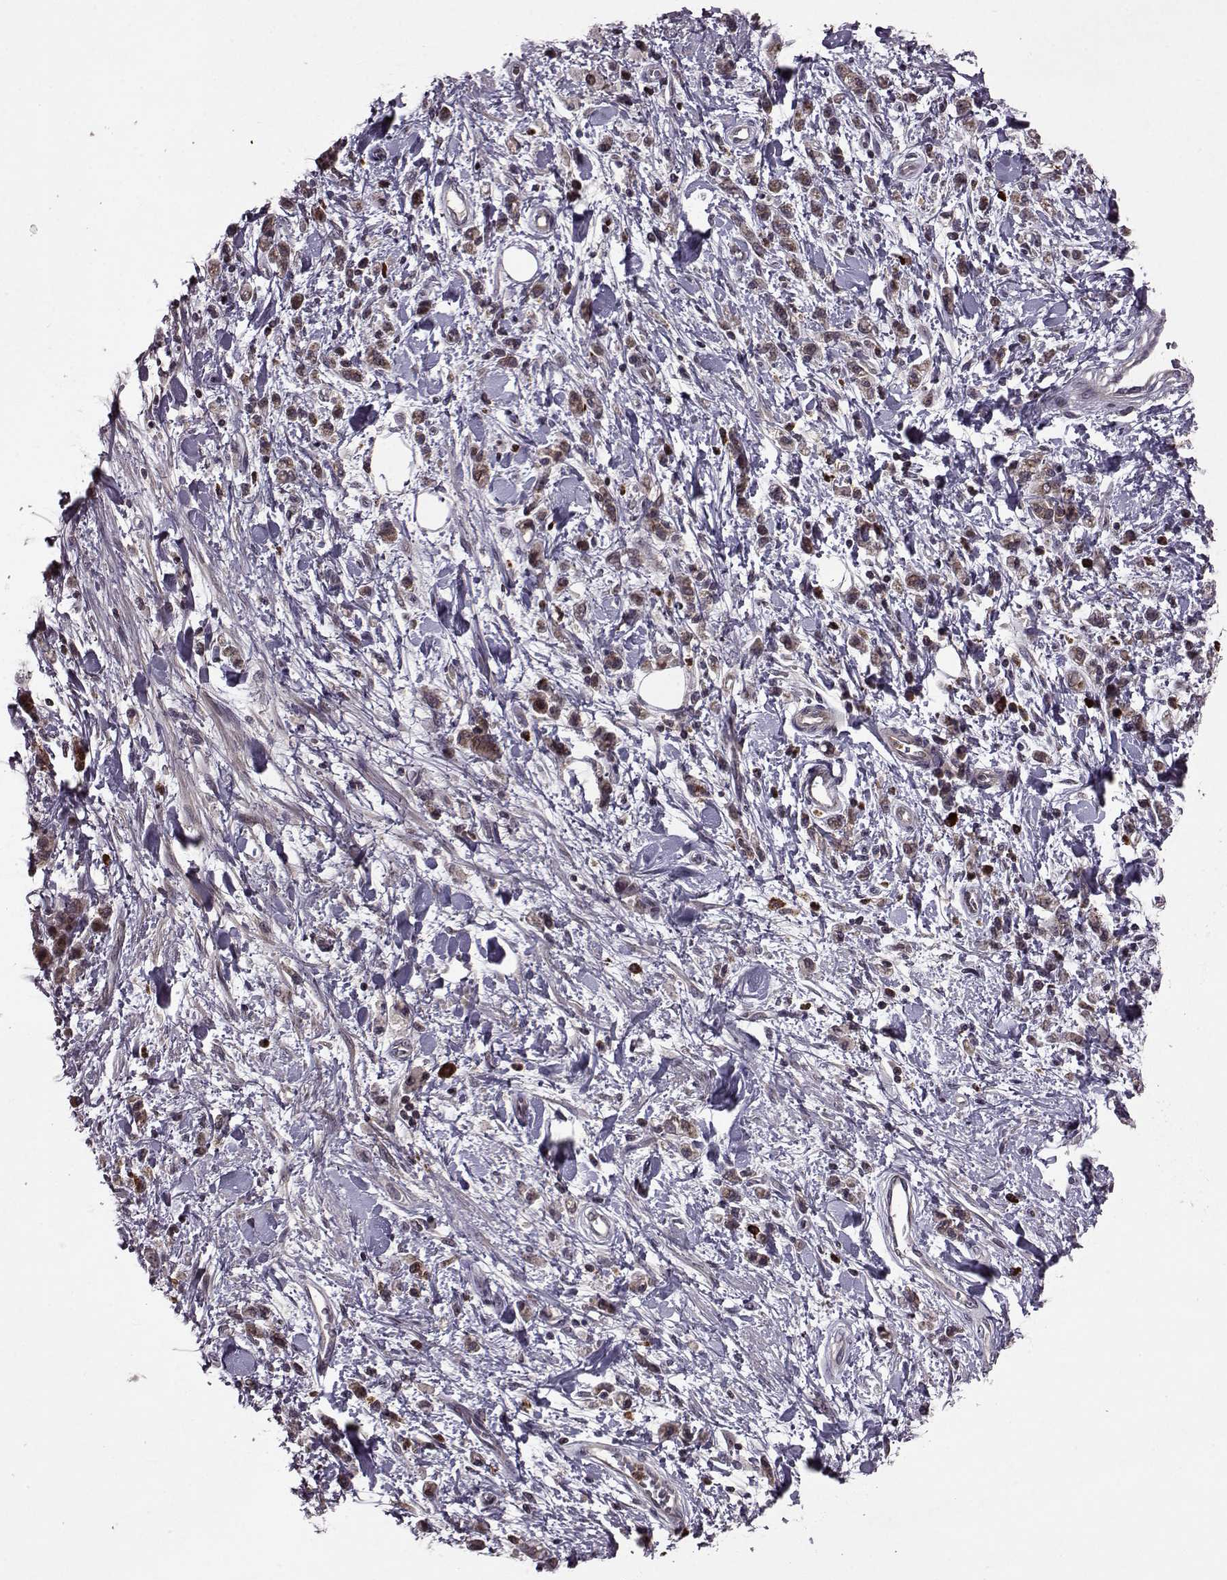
{"staining": {"intensity": "moderate", "quantity": "25%-75%", "location": "cytoplasmic/membranous"}, "tissue": "stomach cancer", "cell_type": "Tumor cells", "image_type": "cancer", "snomed": [{"axis": "morphology", "description": "Adenocarcinoma, NOS"}, {"axis": "topography", "description": "Stomach"}], "caption": "IHC (DAB) staining of human stomach cancer (adenocarcinoma) displays moderate cytoplasmic/membranous protein staining in approximately 25%-75% of tumor cells. (IHC, brightfield microscopy, high magnification).", "gene": "TRMU", "patient": {"sex": "male", "age": 77}}